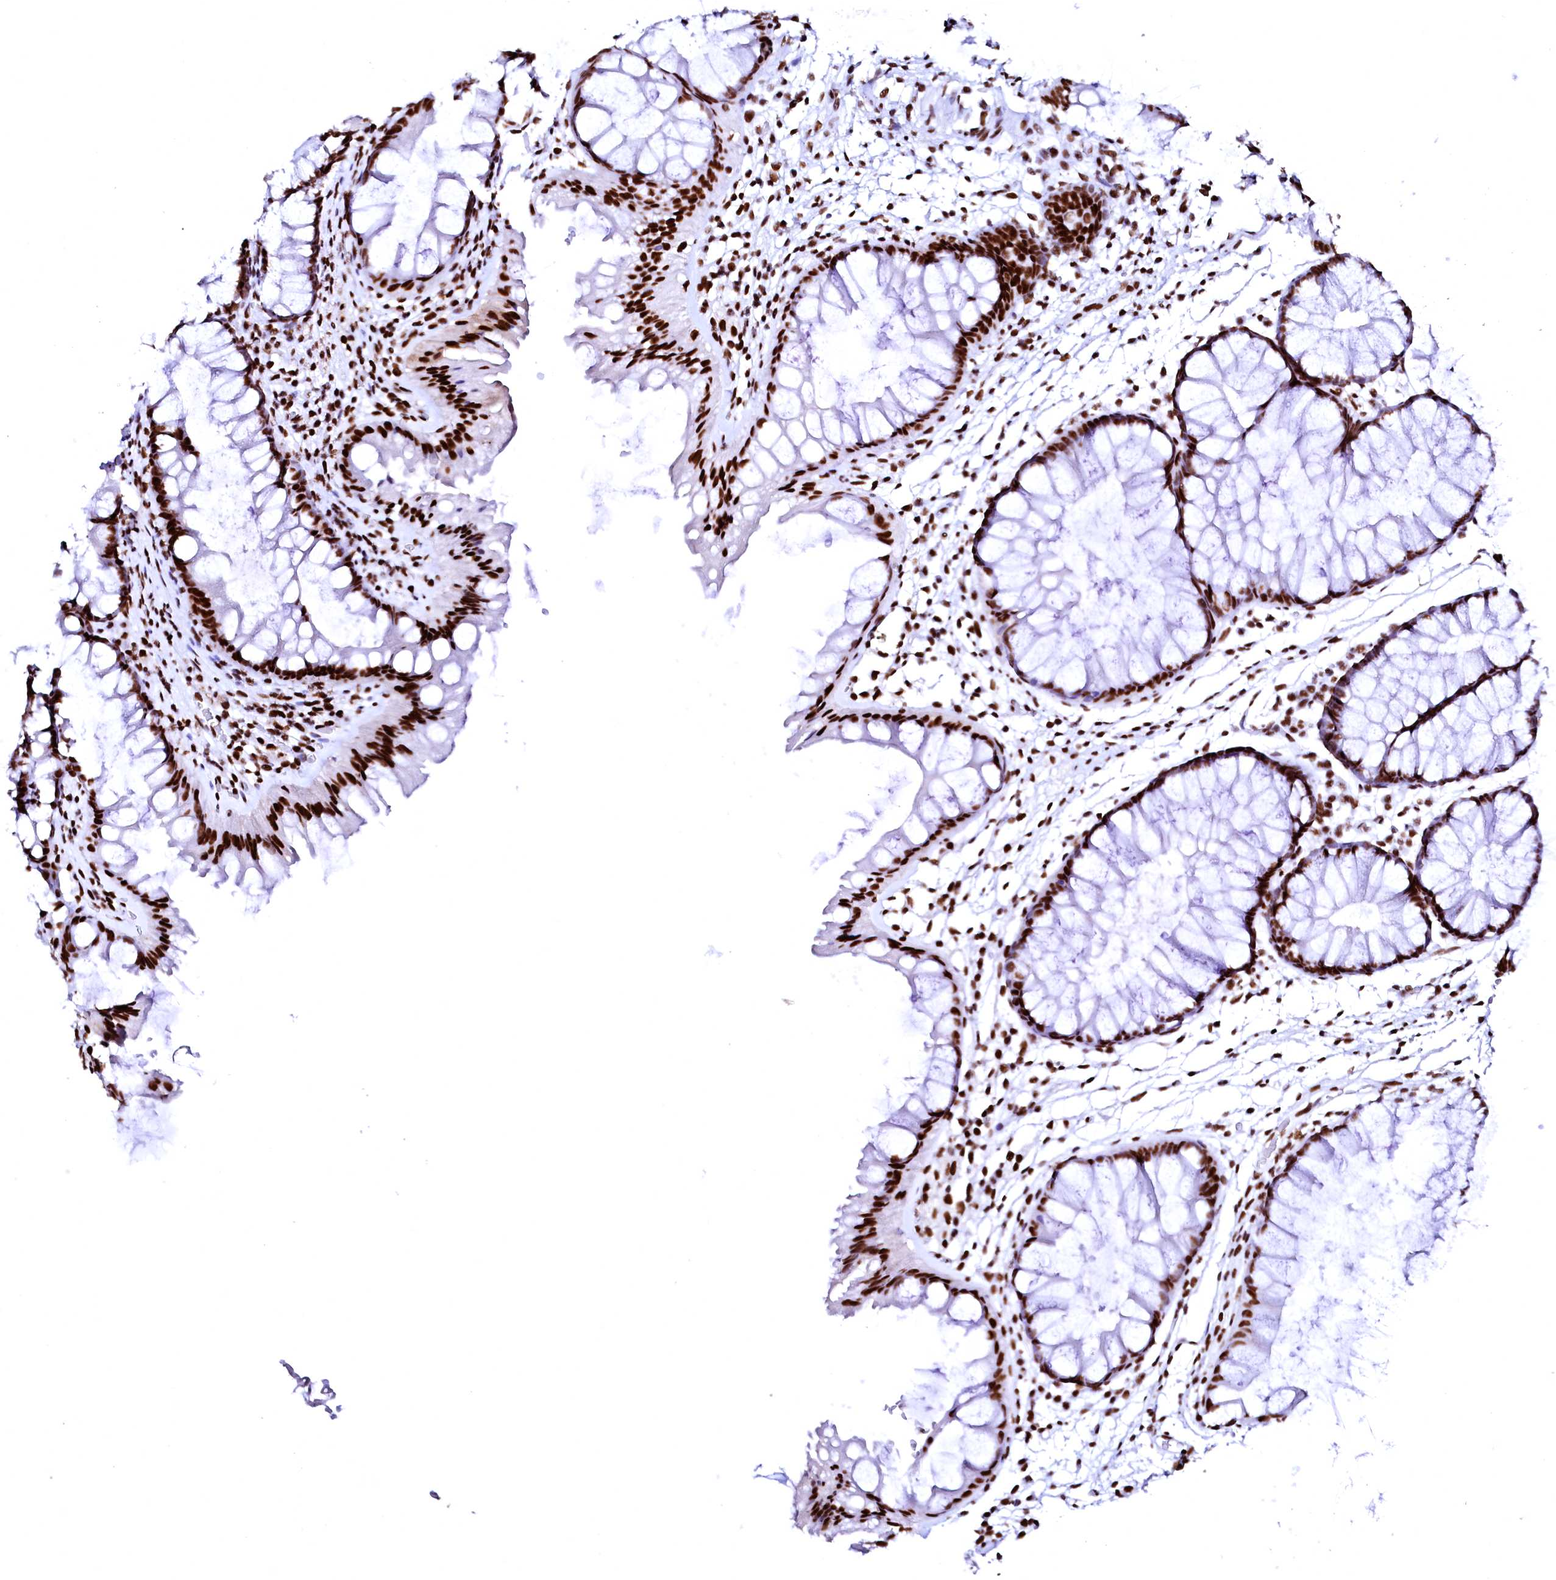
{"staining": {"intensity": "strong", "quantity": ">75%", "location": "nuclear"}, "tissue": "colon", "cell_type": "Endothelial cells", "image_type": "normal", "snomed": [{"axis": "morphology", "description": "Normal tissue, NOS"}, {"axis": "topography", "description": "Colon"}], "caption": "Endothelial cells reveal strong nuclear positivity in about >75% of cells in benign colon. (brown staining indicates protein expression, while blue staining denotes nuclei).", "gene": "CPSF6", "patient": {"sex": "female", "age": 62}}